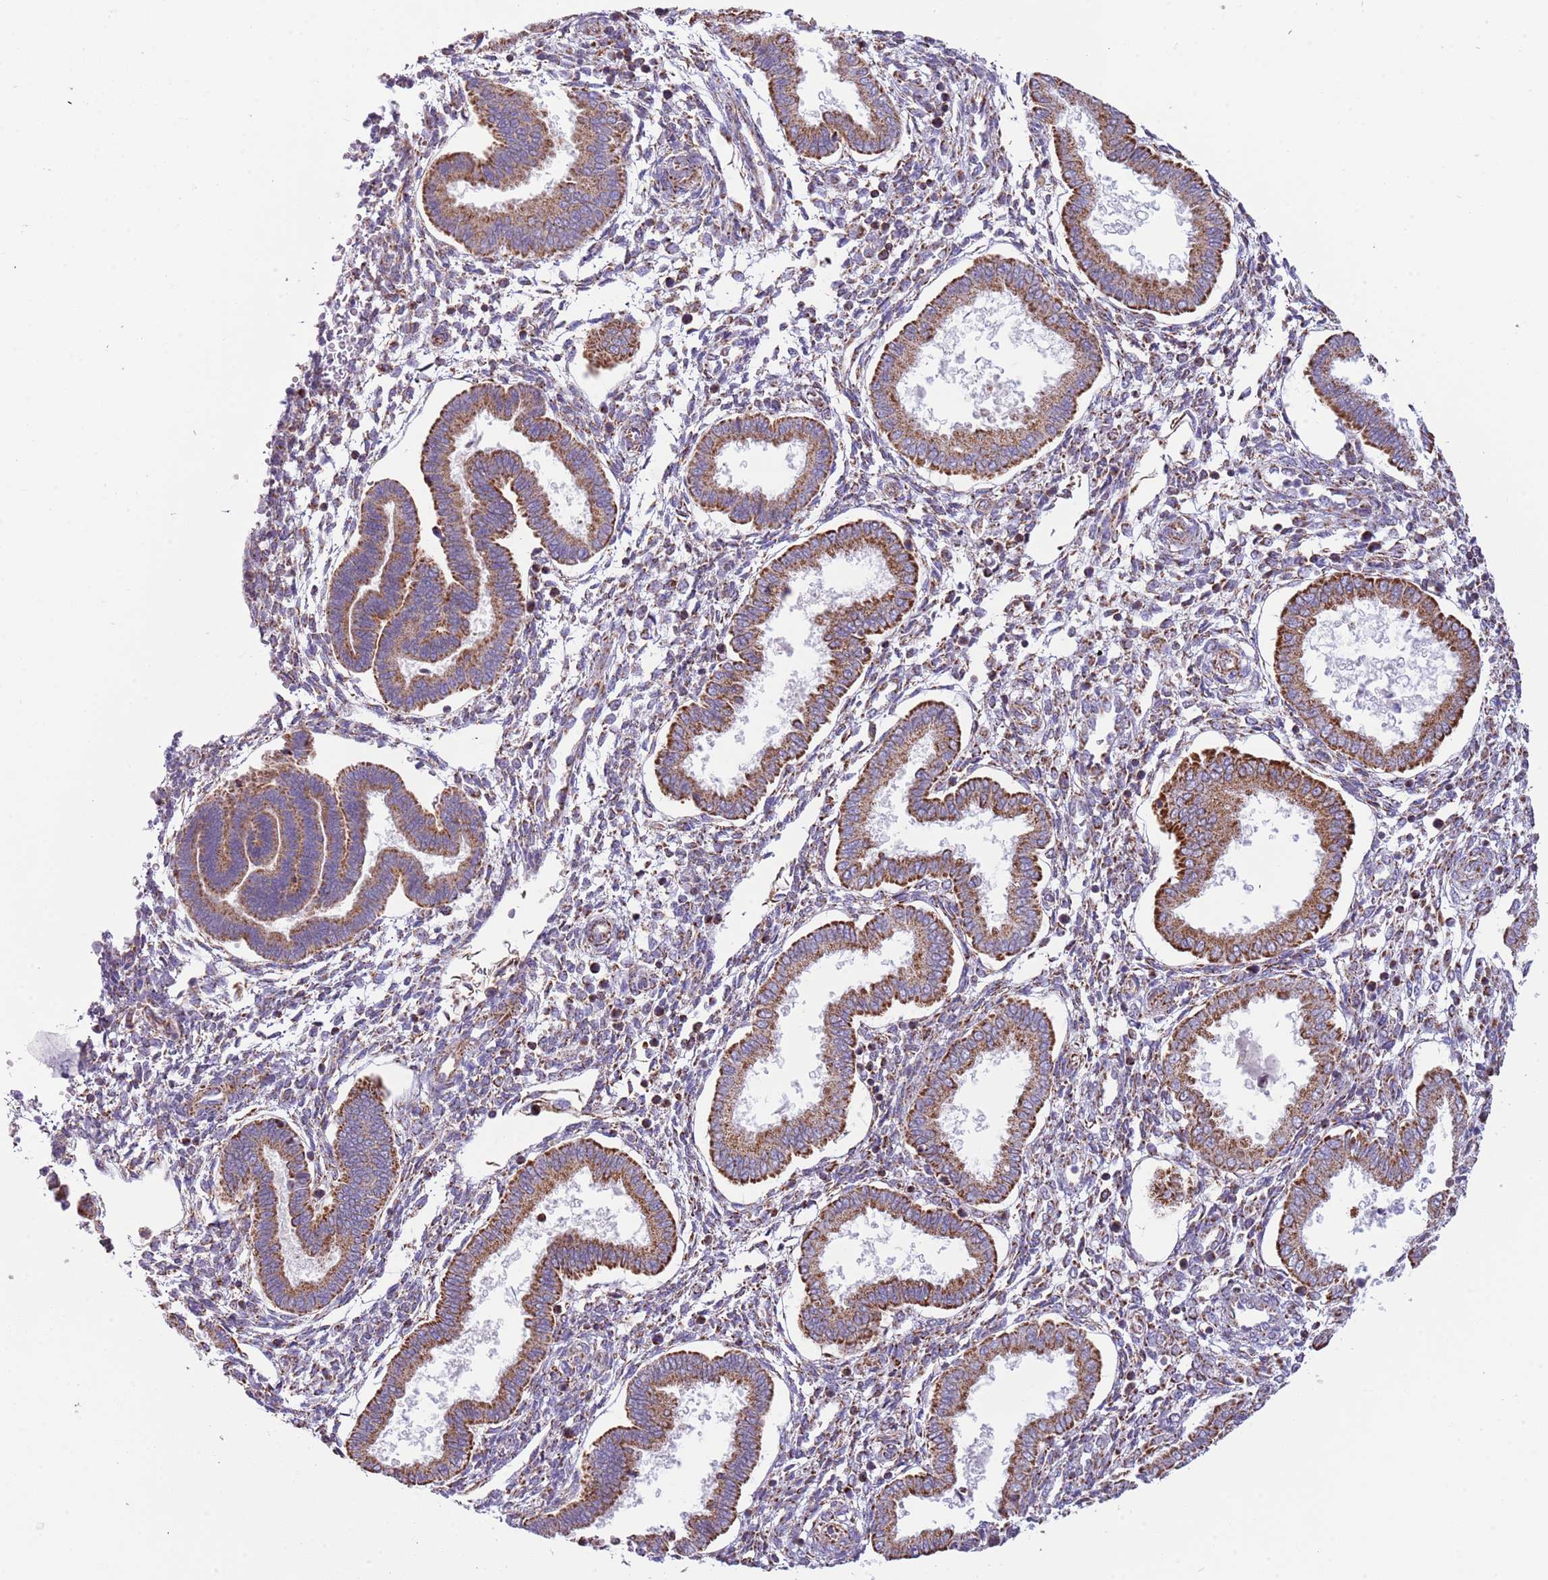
{"staining": {"intensity": "weak", "quantity": "<25%", "location": "cytoplasmic/membranous"}, "tissue": "endometrium", "cell_type": "Cells in endometrial stroma", "image_type": "normal", "snomed": [{"axis": "morphology", "description": "Normal tissue, NOS"}, {"axis": "topography", "description": "Endometrium"}], "caption": "Micrograph shows no protein expression in cells in endometrial stroma of normal endometrium. (Brightfield microscopy of DAB IHC at high magnification).", "gene": "LHX6", "patient": {"sex": "female", "age": 24}}